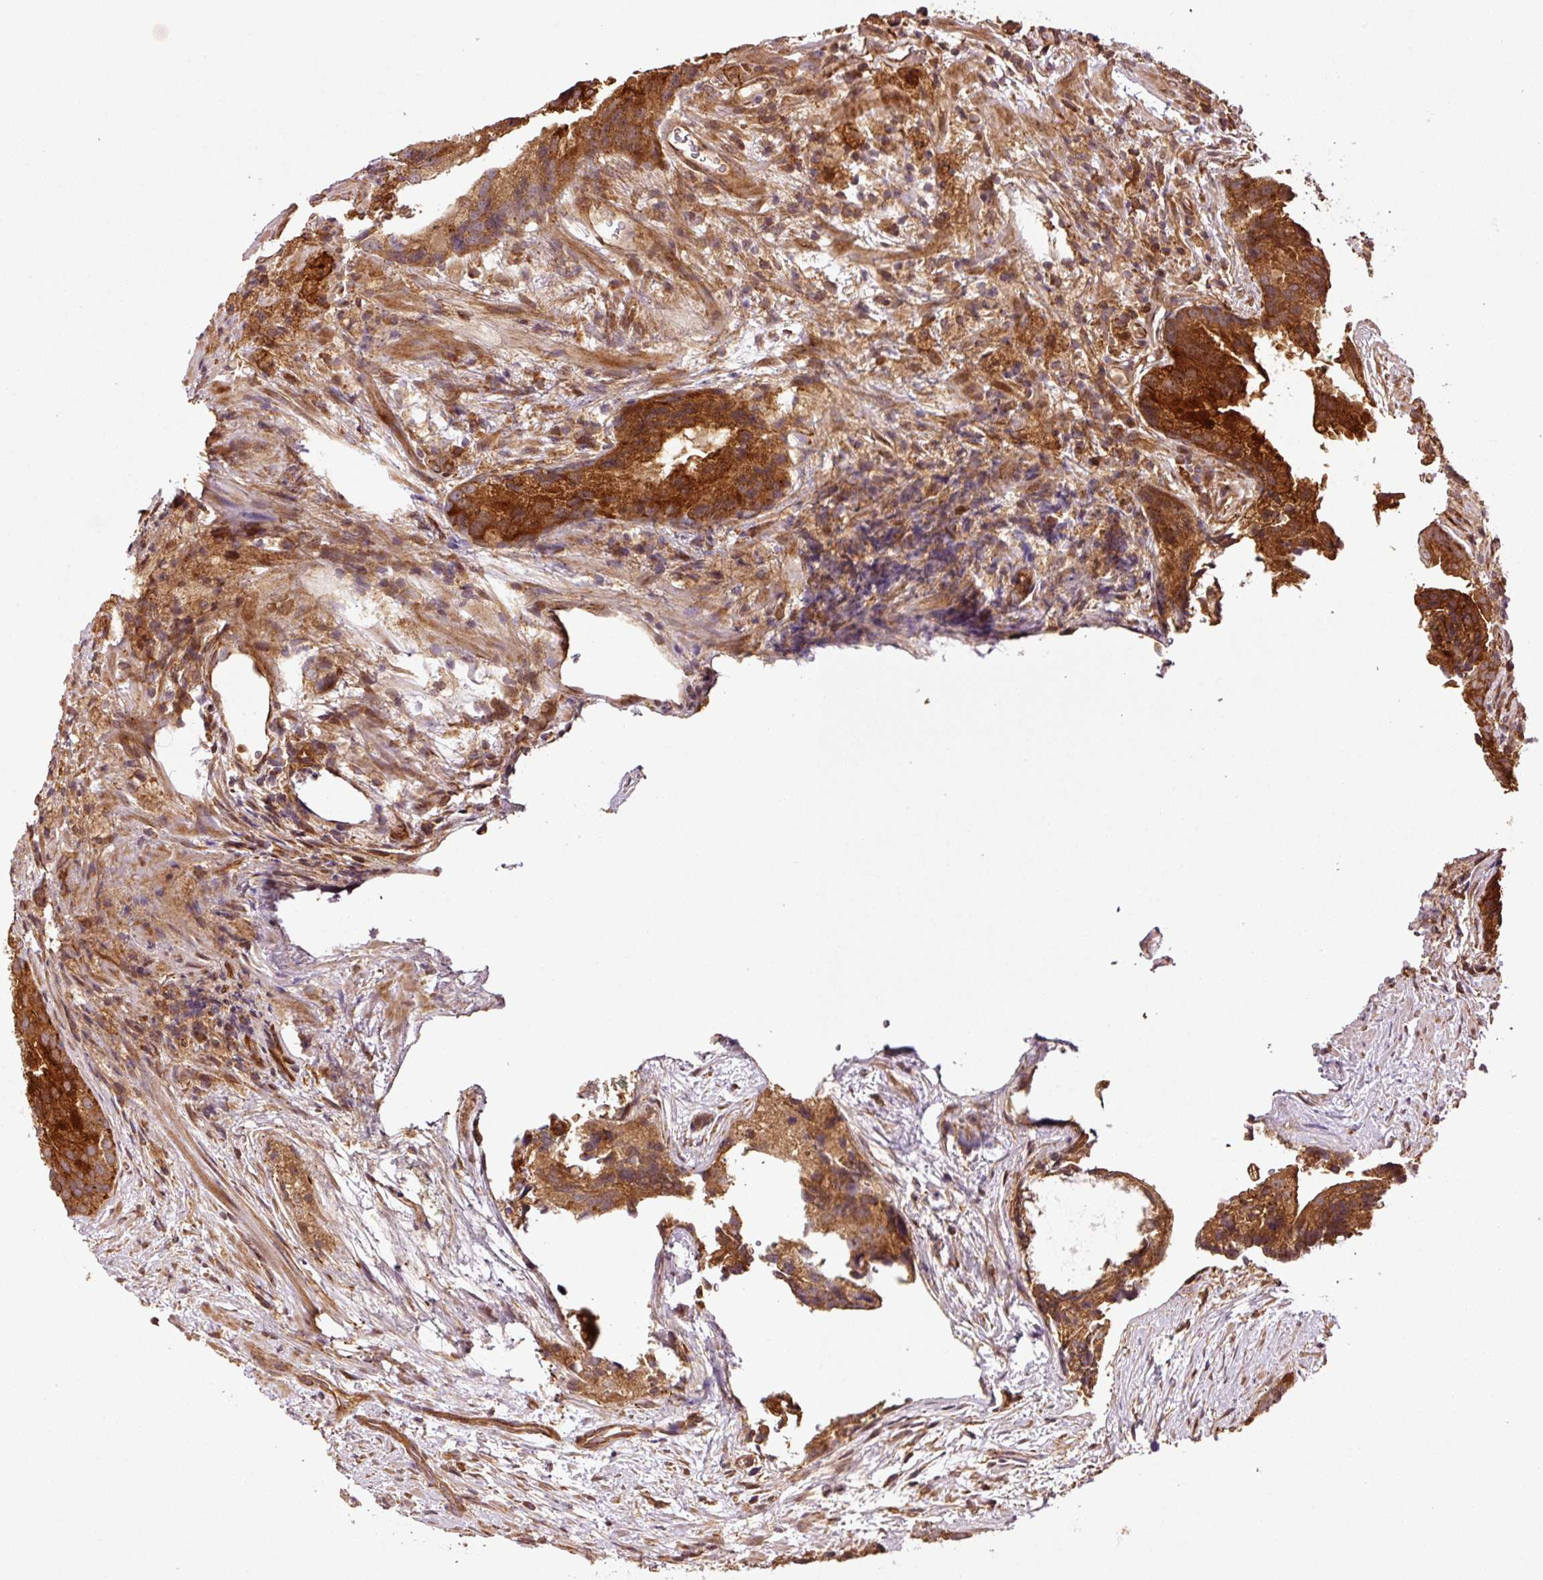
{"staining": {"intensity": "strong", "quantity": ">75%", "location": "cytoplasmic/membranous"}, "tissue": "prostate cancer", "cell_type": "Tumor cells", "image_type": "cancer", "snomed": [{"axis": "morphology", "description": "Adenocarcinoma, High grade"}, {"axis": "topography", "description": "Prostate"}], "caption": "Immunohistochemical staining of human high-grade adenocarcinoma (prostate) displays strong cytoplasmic/membranous protein expression in approximately >75% of tumor cells. Nuclei are stained in blue.", "gene": "OXER1", "patient": {"sex": "male", "age": 62}}